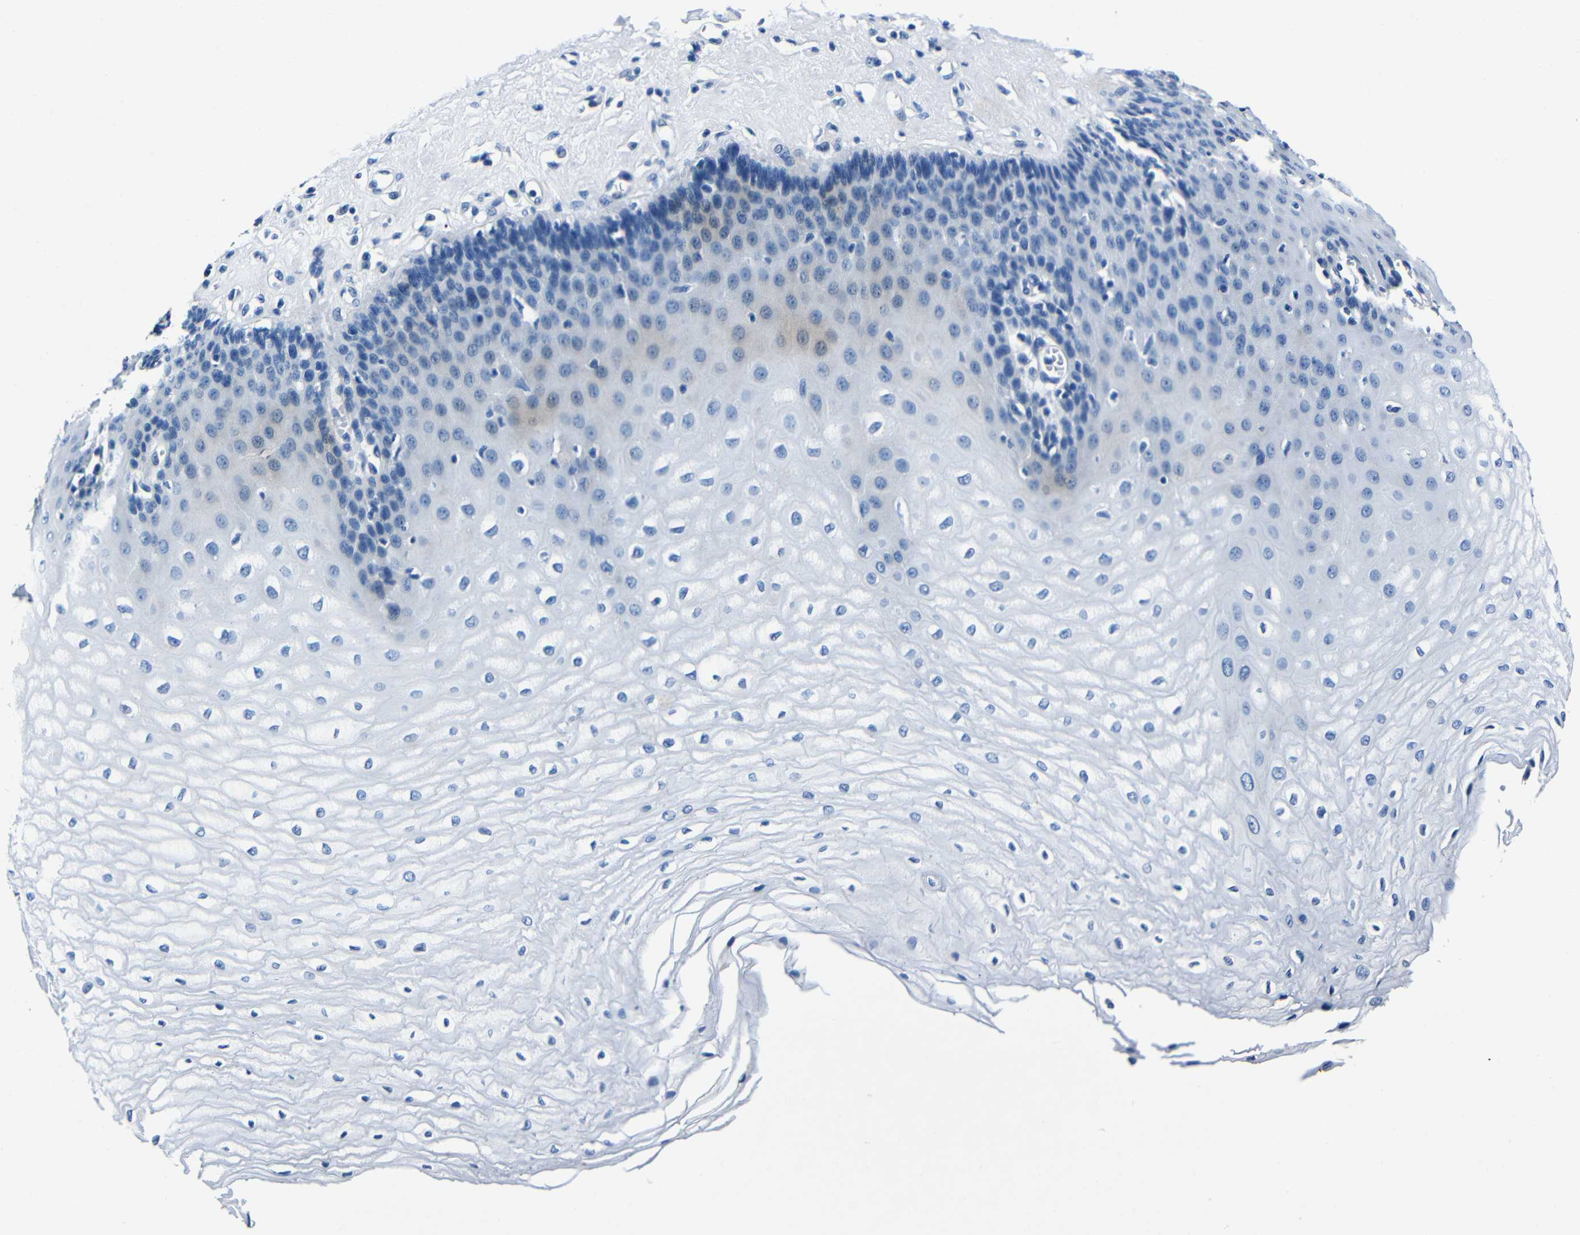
{"staining": {"intensity": "negative", "quantity": "none", "location": "none"}, "tissue": "esophagus", "cell_type": "Squamous epithelial cells", "image_type": "normal", "snomed": [{"axis": "morphology", "description": "Normal tissue, NOS"}, {"axis": "morphology", "description": "Squamous cell carcinoma, NOS"}, {"axis": "topography", "description": "Esophagus"}], "caption": "The micrograph shows no significant positivity in squamous epithelial cells of esophagus.", "gene": "NCMAP", "patient": {"sex": "male", "age": 65}}